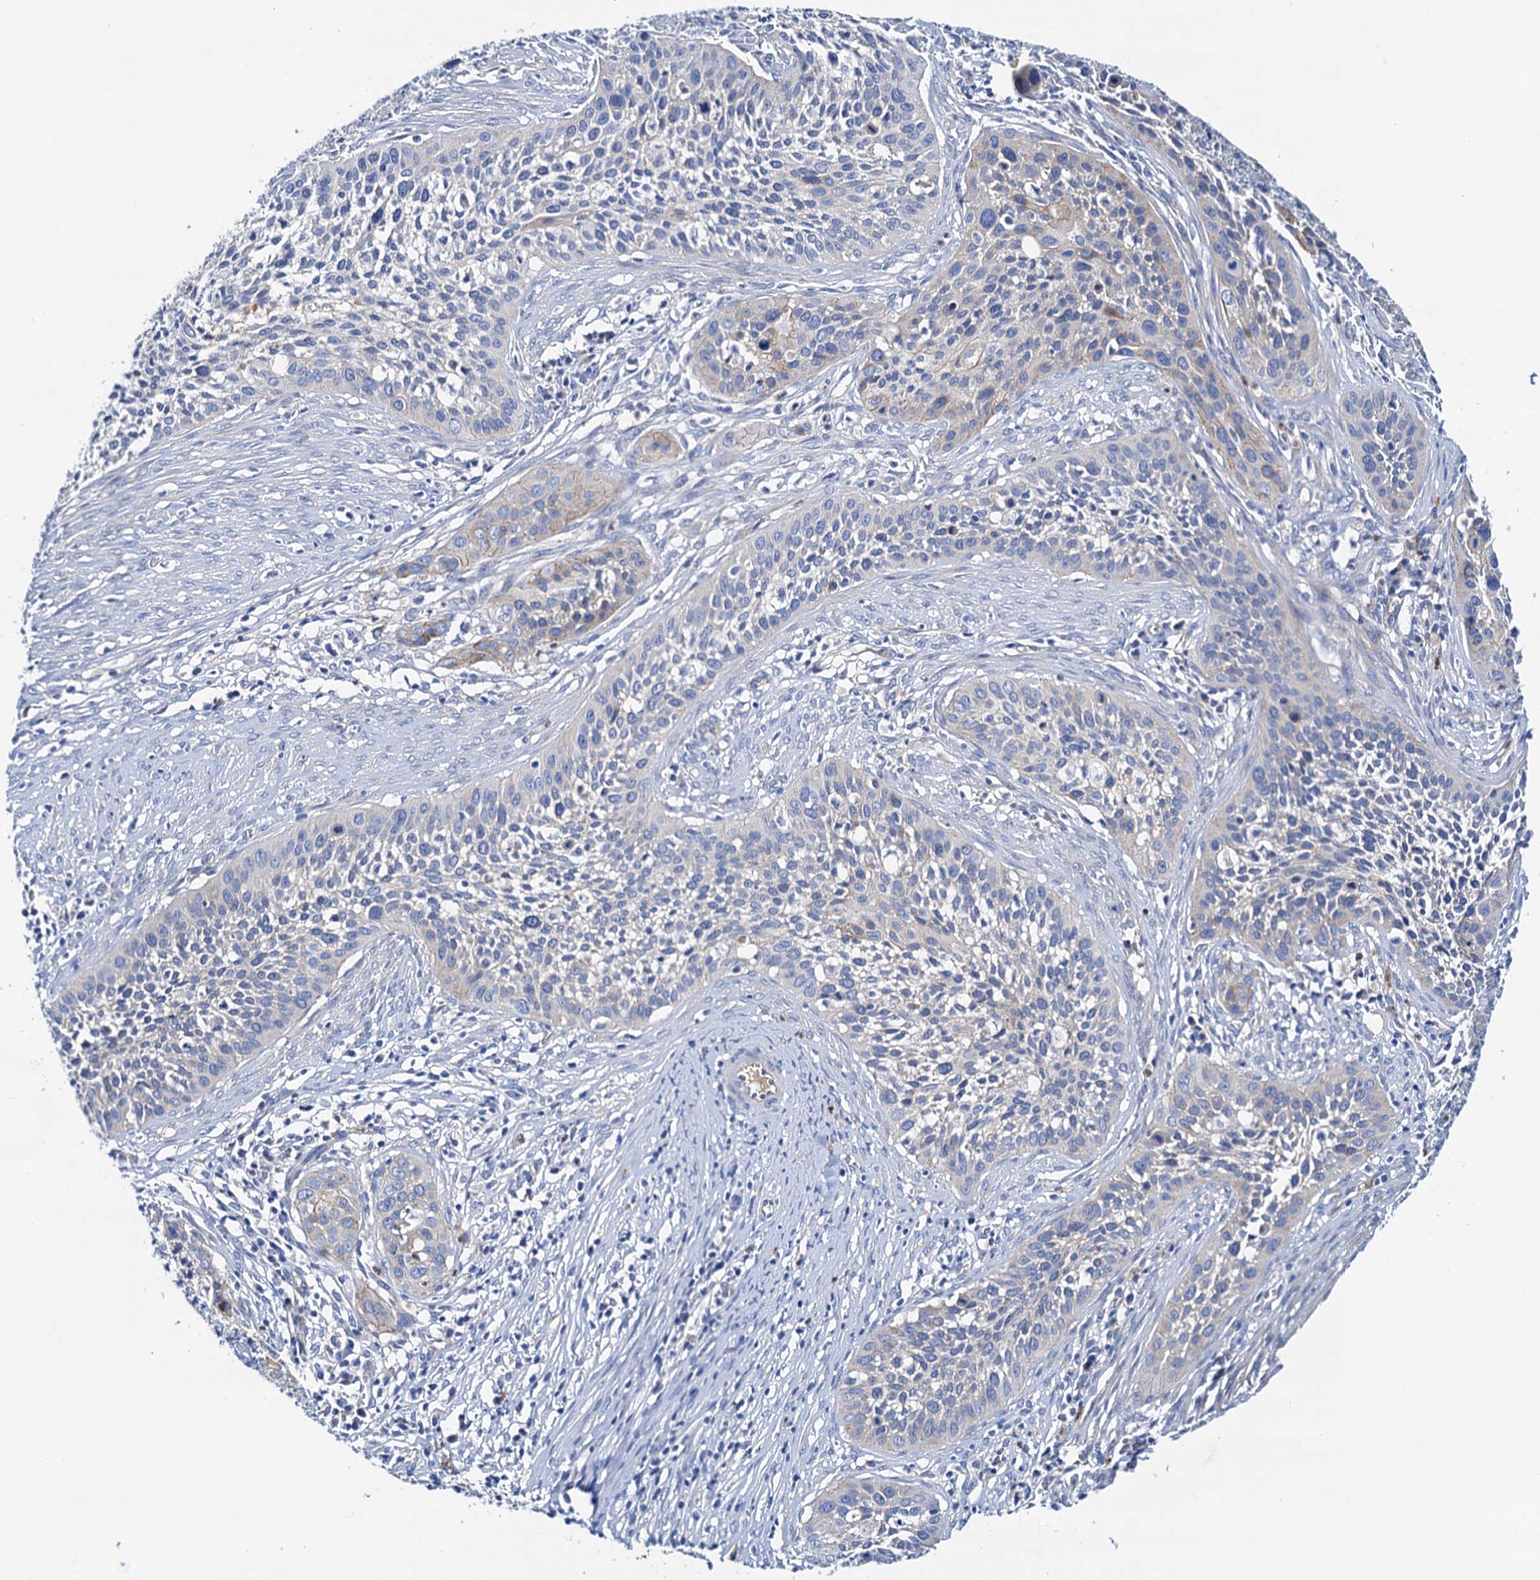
{"staining": {"intensity": "weak", "quantity": "<25%", "location": "cytoplasmic/membranous"}, "tissue": "cervical cancer", "cell_type": "Tumor cells", "image_type": "cancer", "snomed": [{"axis": "morphology", "description": "Squamous cell carcinoma, NOS"}, {"axis": "topography", "description": "Cervix"}], "caption": "IHC of cervical squamous cell carcinoma displays no positivity in tumor cells.", "gene": "RASSF9", "patient": {"sex": "female", "age": 34}}